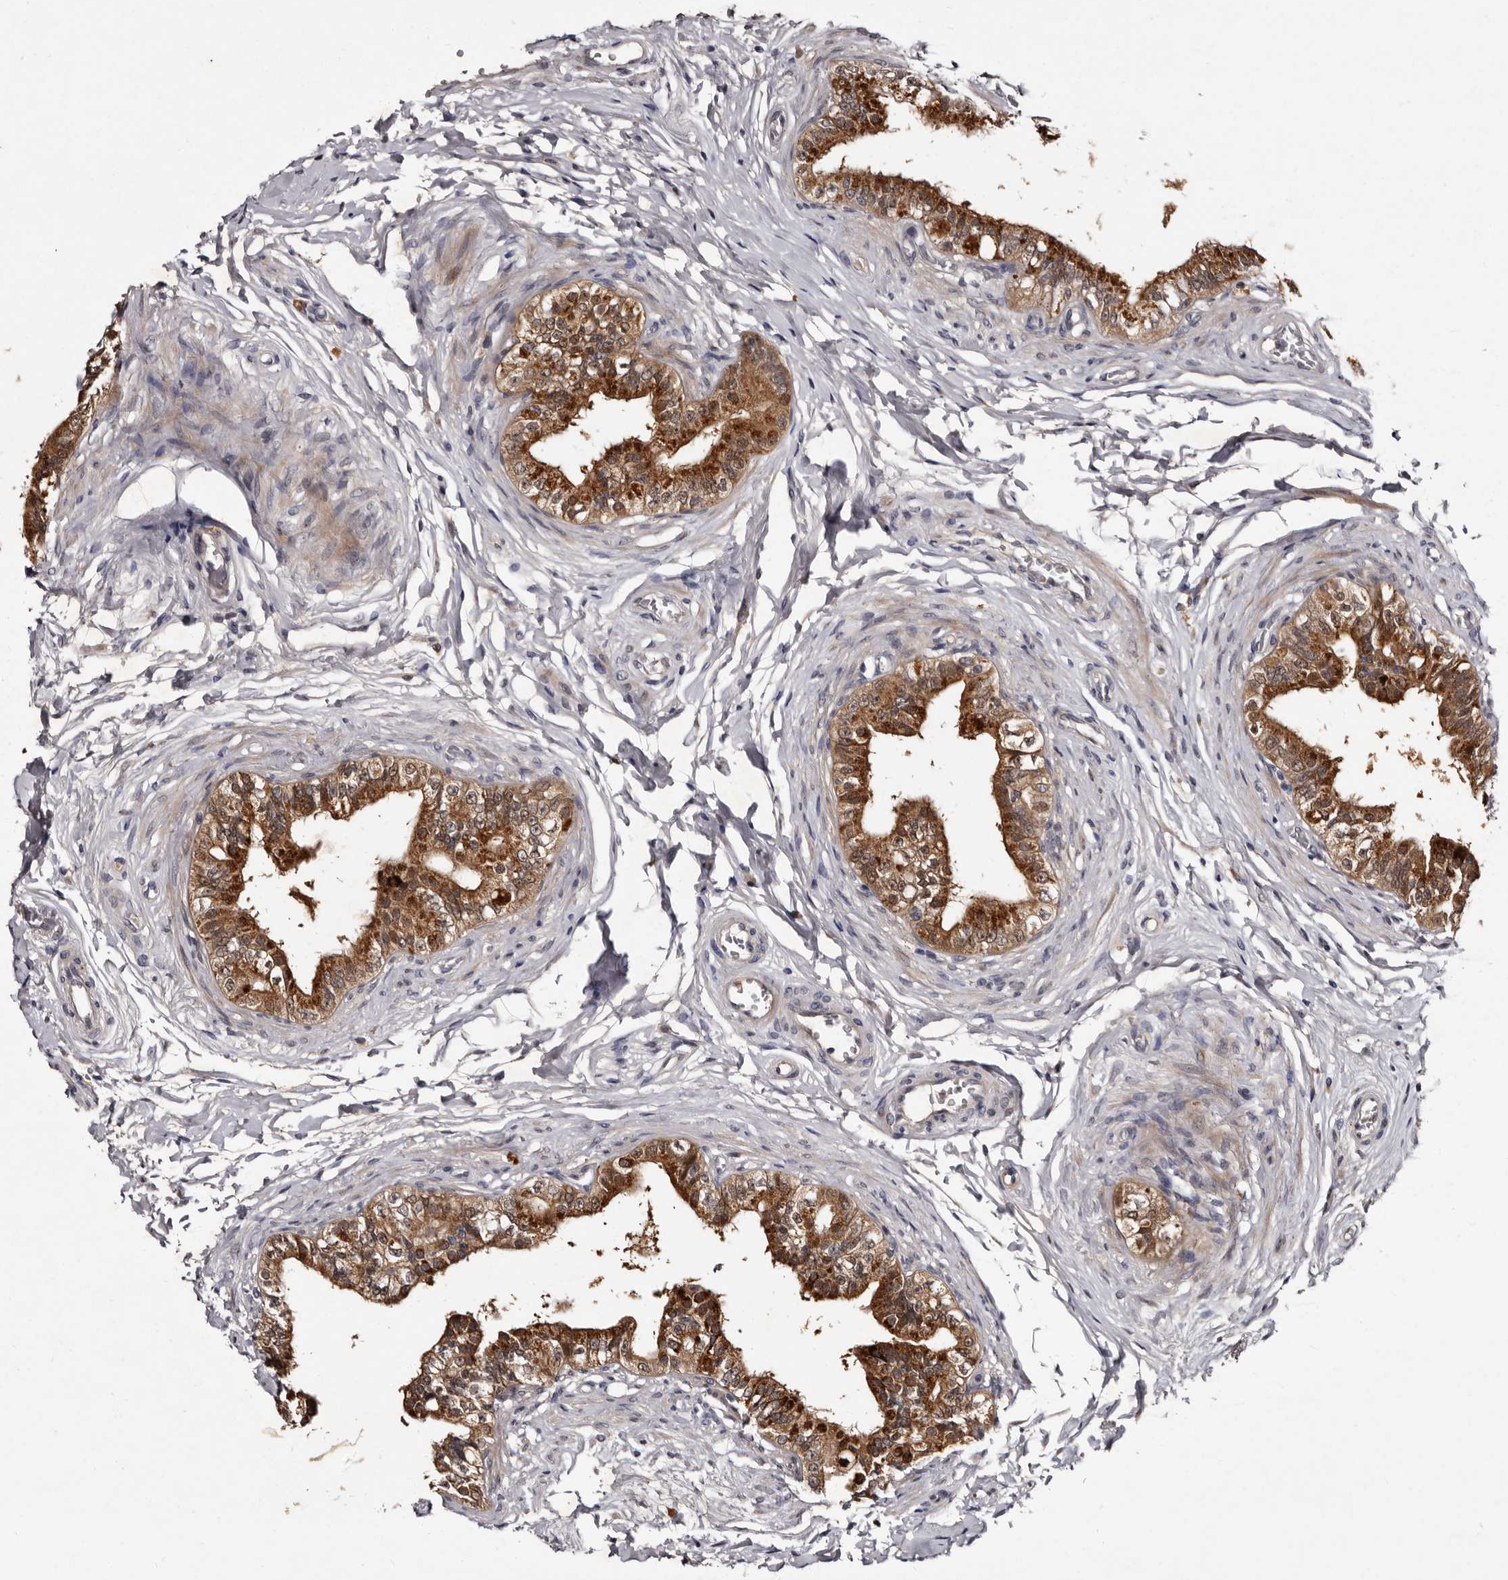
{"staining": {"intensity": "moderate", "quantity": ">75%", "location": "cytoplasmic/membranous"}, "tissue": "epididymis", "cell_type": "Glandular cells", "image_type": "normal", "snomed": [{"axis": "morphology", "description": "Normal tissue, NOS"}, {"axis": "topography", "description": "Testis"}, {"axis": "topography", "description": "Epididymis"}], "caption": "Moderate cytoplasmic/membranous positivity for a protein is identified in approximately >75% of glandular cells of unremarkable epididymis using immunohistochemistry (IHC).", "gene": "DNPH1", "patient": {"sex": "male", "age": 36}}